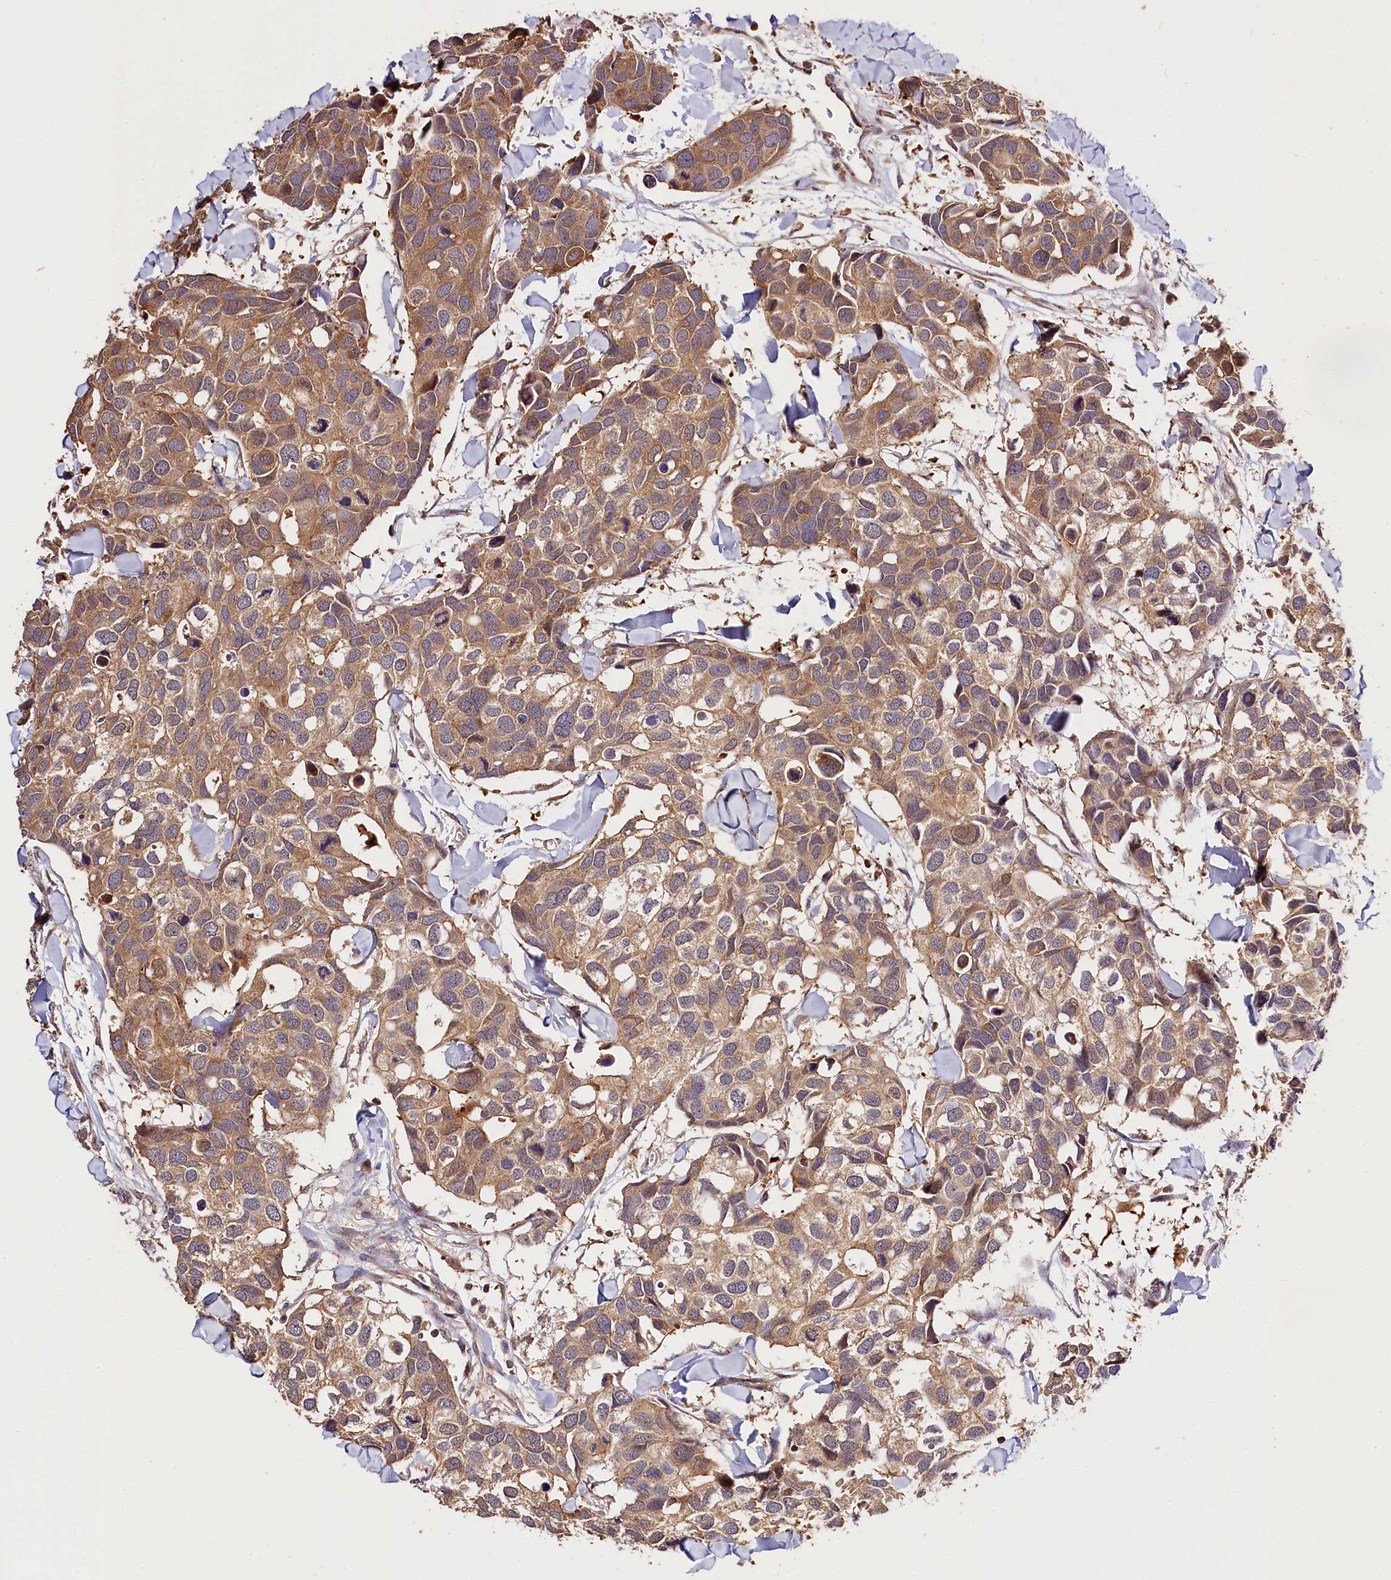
{"staining": {"intensity": "moderate", "quantity": ">75%", "location": "cytoplasmic/membranous"}, "tissue": "breast cancer", "cell_type": "Tumor cells", "image_type": "cancer", "snomed": [{"axis": "morphology", "description": "Duct carcinoma"}, {"axis": "topography", "description": "Breast"}], "caption": "Immunohistochemical staining of human breast infiltrating ductal carcinoma reveals moderate cytoplasmic/membranous protein expression in about >75% of tumor cells. The staining was performed using DAB (3,3'-diaminobenzidine), with brown indicating positive protein expression. Nuclei are stained blue with hematoxylin.", "gene": "KPTN", "patient": {"sex": "female", "age": 83}}